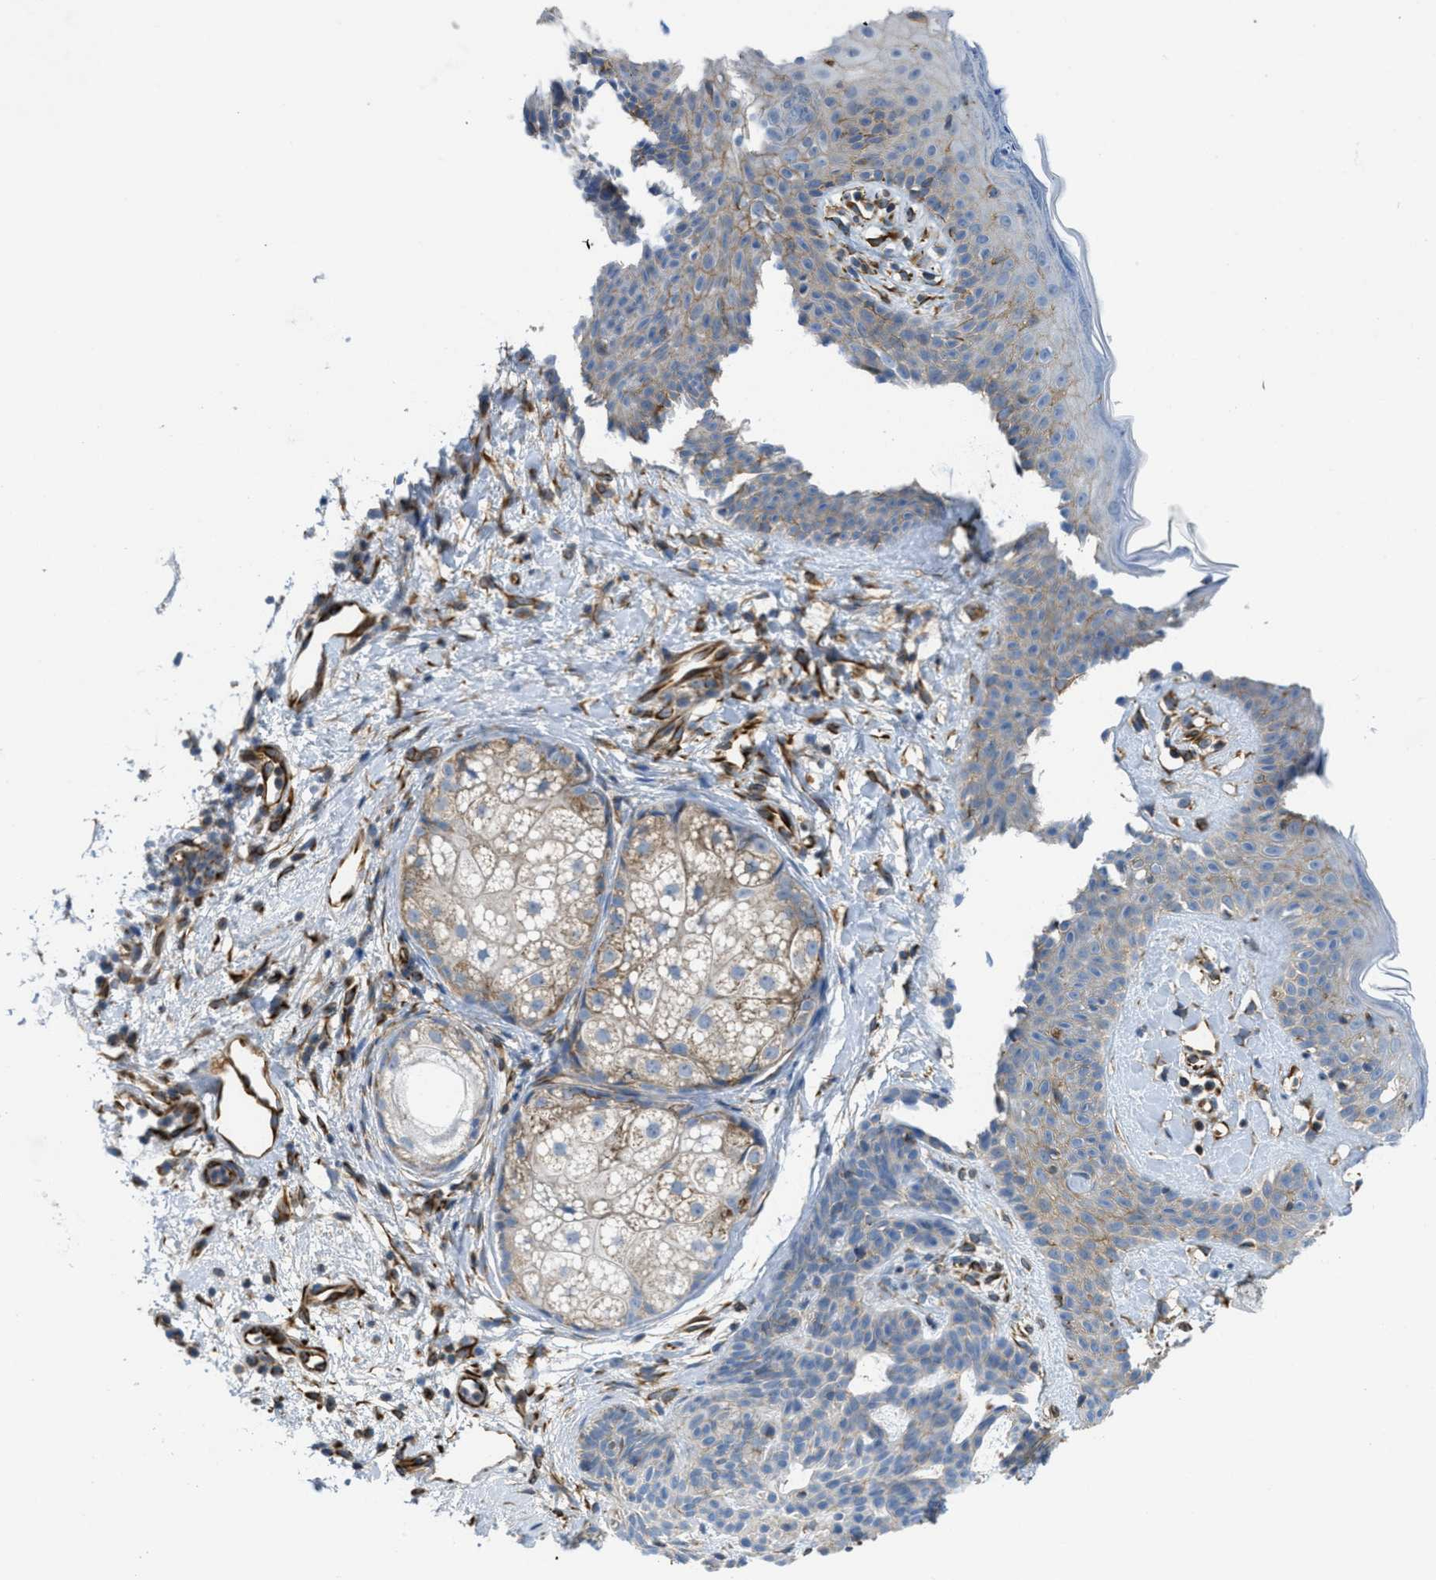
{"staining": {"intensity": "negative", "quantity": "none", "location": "none"}, "tissue": "skin cancer", "cell_type": "Tumor cells", "image_type": "cancer", "snomed": [{"axis": "morphology", "description": "Developmental malformation"}, {"axis": "morphology", "description": "Basal cell carcinoma"}, {"axis": "topography", "description": "Skin"}], "caption": "This is an immunohistochemistry (IHC) photomicrograph of skin cancer (basal cell carcinoma). There is no expression in tumor cells.", "gene": "BTN3A1", "patient": {"sex": "female", "age": 62}}